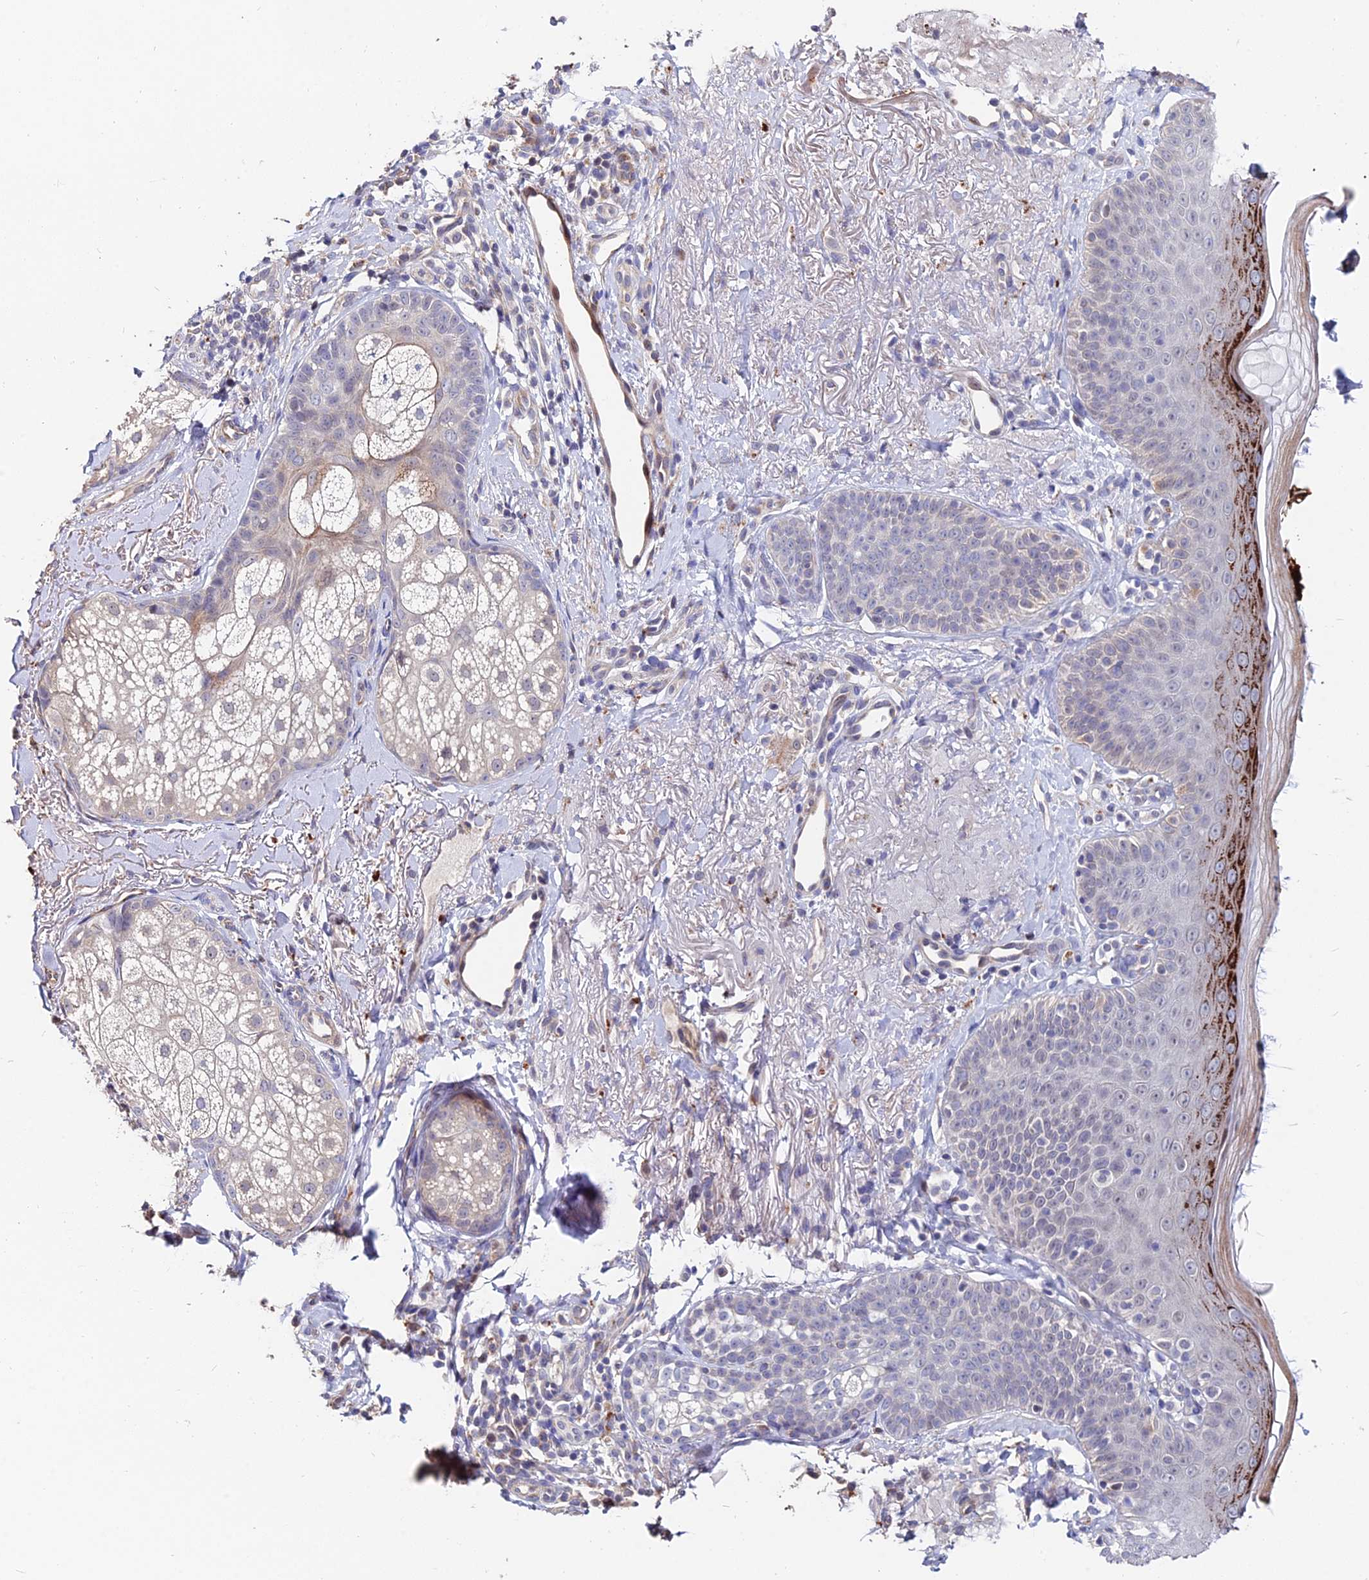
{"staining": {"intensity": "negative", "quantity": "none", "location": "none"}, "tissue": "skin", "cell_type": "Fibroblasts", "image_type": "normal", "snomed": [{"axis": "morphology", "description": "Normal tissue, NOS"}, {"axis": "topography", "description": "Skin"}], "caption": "Micrograph shows no significant protein expression in fibroblasts of benign skin. (Brightfield microscopy of DAB (3,3'-diaminobenzidine) IHC at high magnification).", "gene": "ACTR5", "patient": {"sex": "male", "age": 57}}